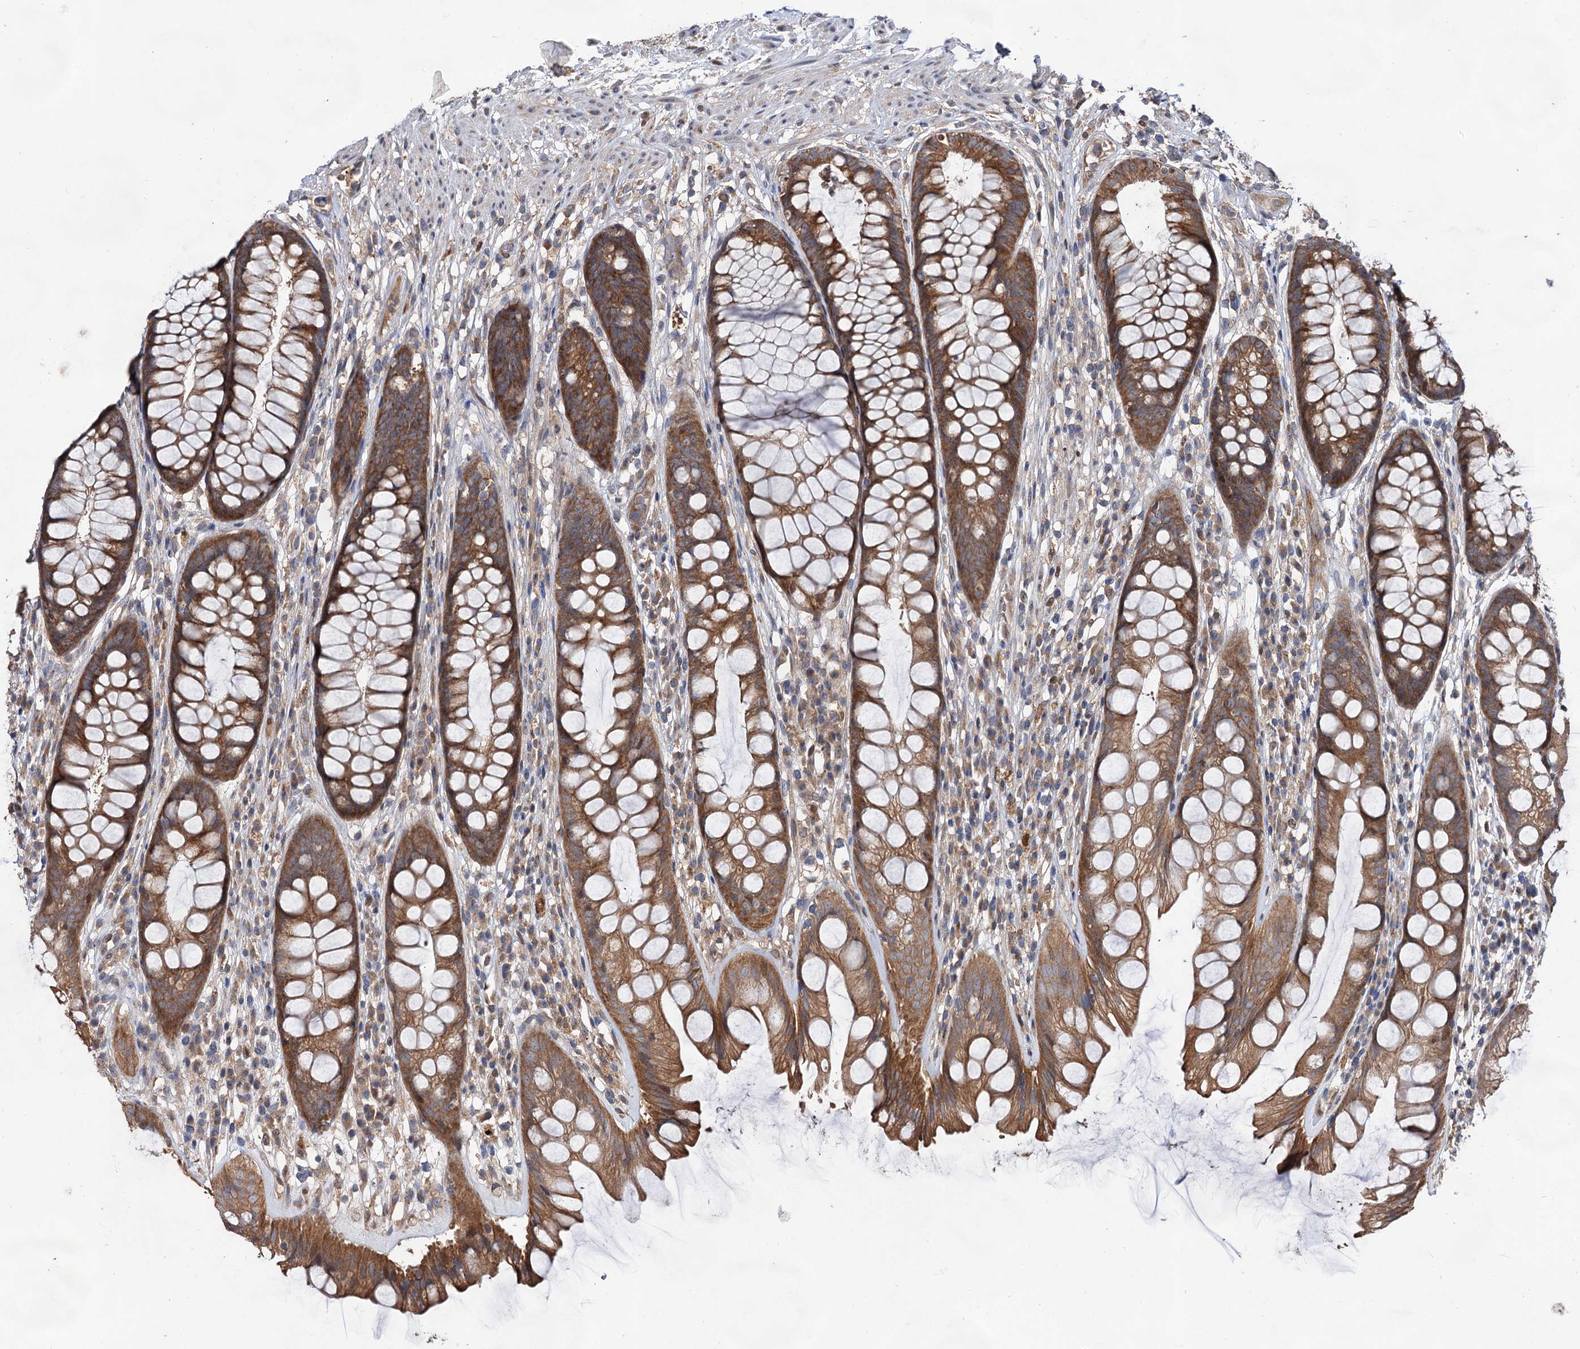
{"staining": {"intensity": "moderate", "quantity": ">75%", "location": "cytoplasmic/membranous"}, "tissue": "rectum", "cell_type": "Glandular cells", "image_type": "normal", "snomed": [{"axis": "morphology", "description": "Normal tissue, NOS"}, {"axis": "topography", "description": "Rectum"}], "caption": "This histopathology image exhibits immunohistochemistry (IHC) staining of benign human rectum, with medium moderate cytoplasmic/membranous positivity in about >75% of glandular cells.", "gene": "NAA25", "patient": {"sex": "male", "age": 74}}